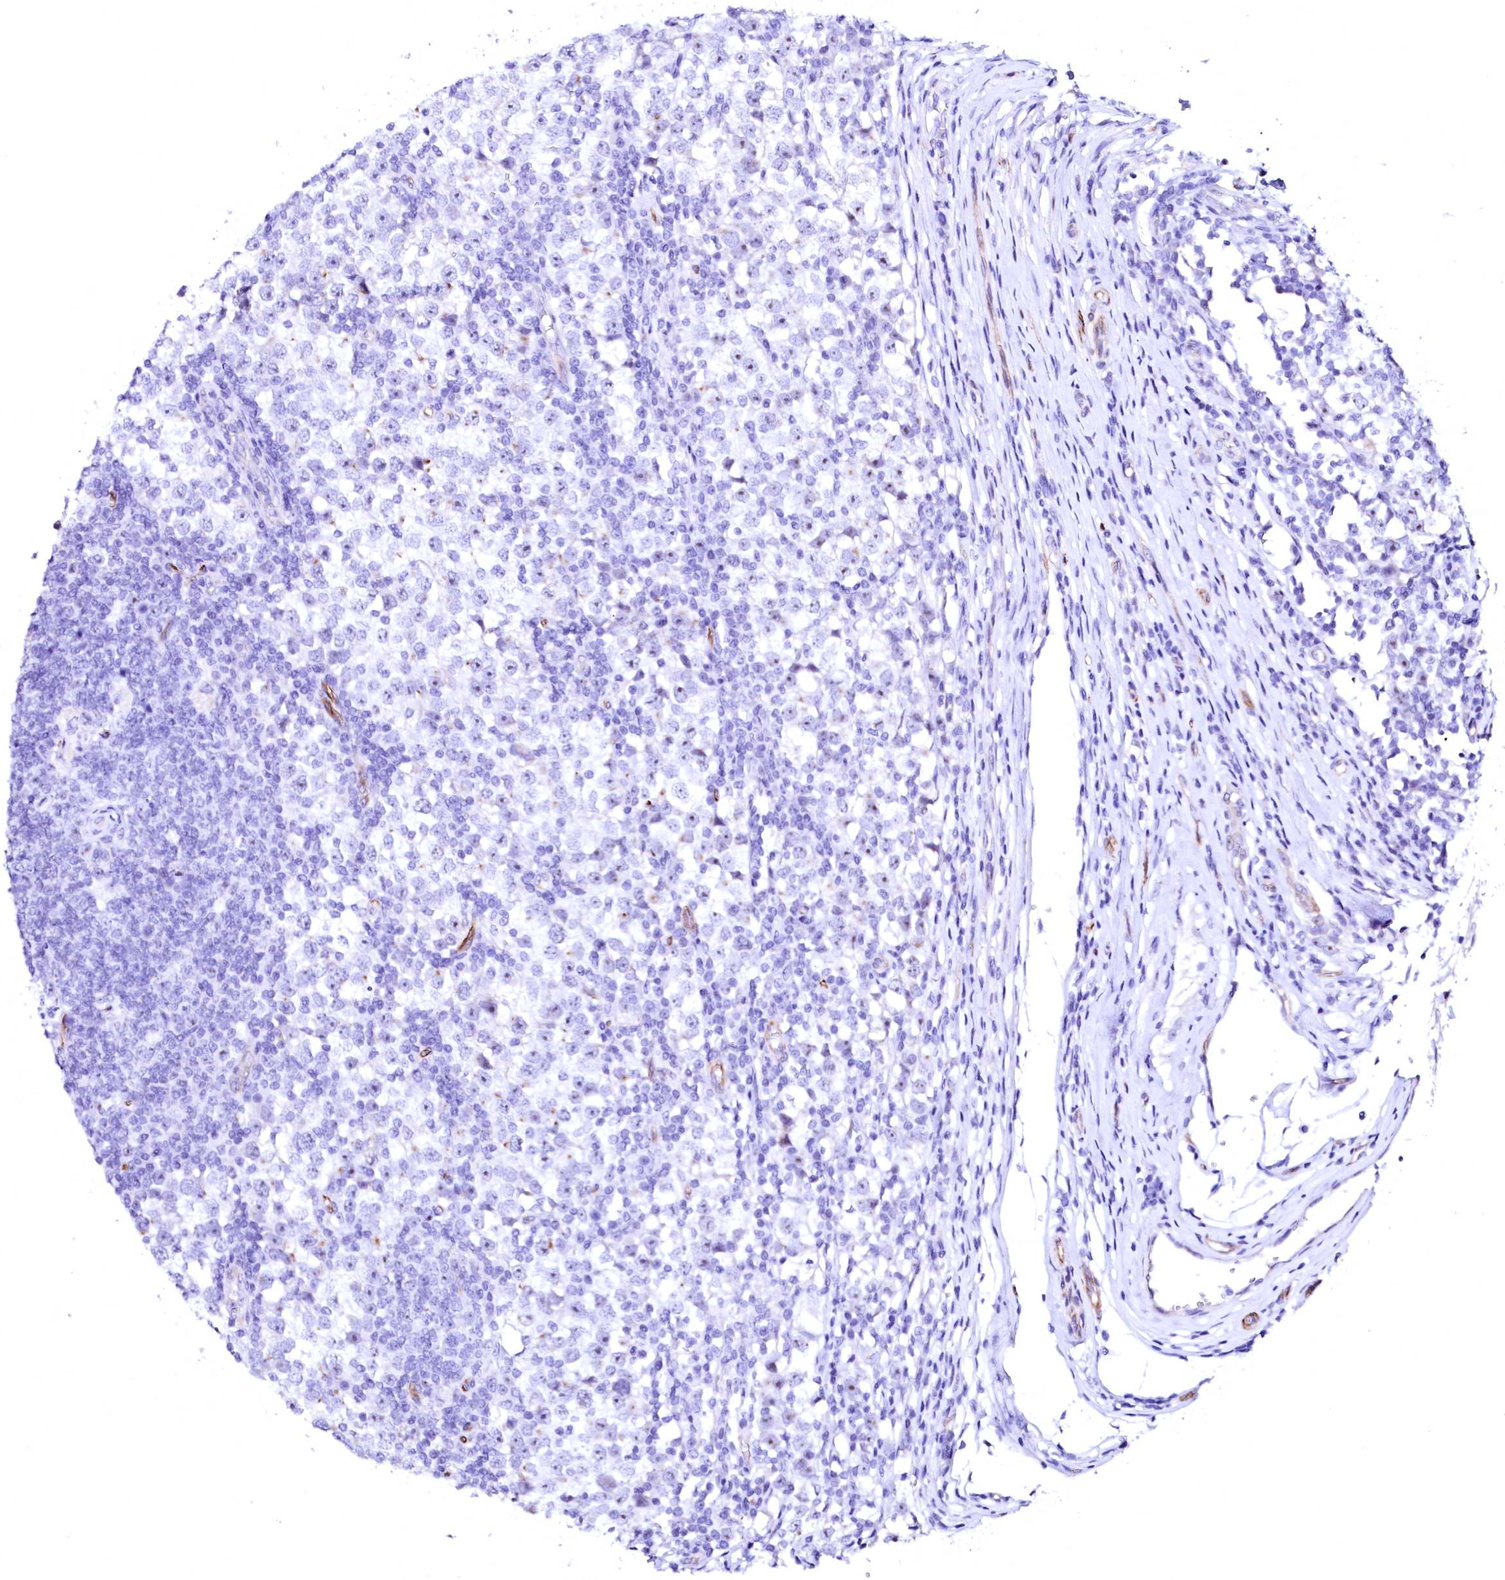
{"staining": {"intensity": "negative", "quantity": "none", "location": "none"}, "tissue": "testis cancer", "cell_type": "Tumor cells", "image_type": "cancer", "snomed": [{"axis": "morphology", "description": "Seminoma, NOS"}, {"axis": "topography", "description": "Testis"}], "caption": "Testis cancer was stained to show a protein in brown. There is no significant staining in tumor cells.", "gene": "SFR1", "patient": {"sex": "male", "age": 65}}